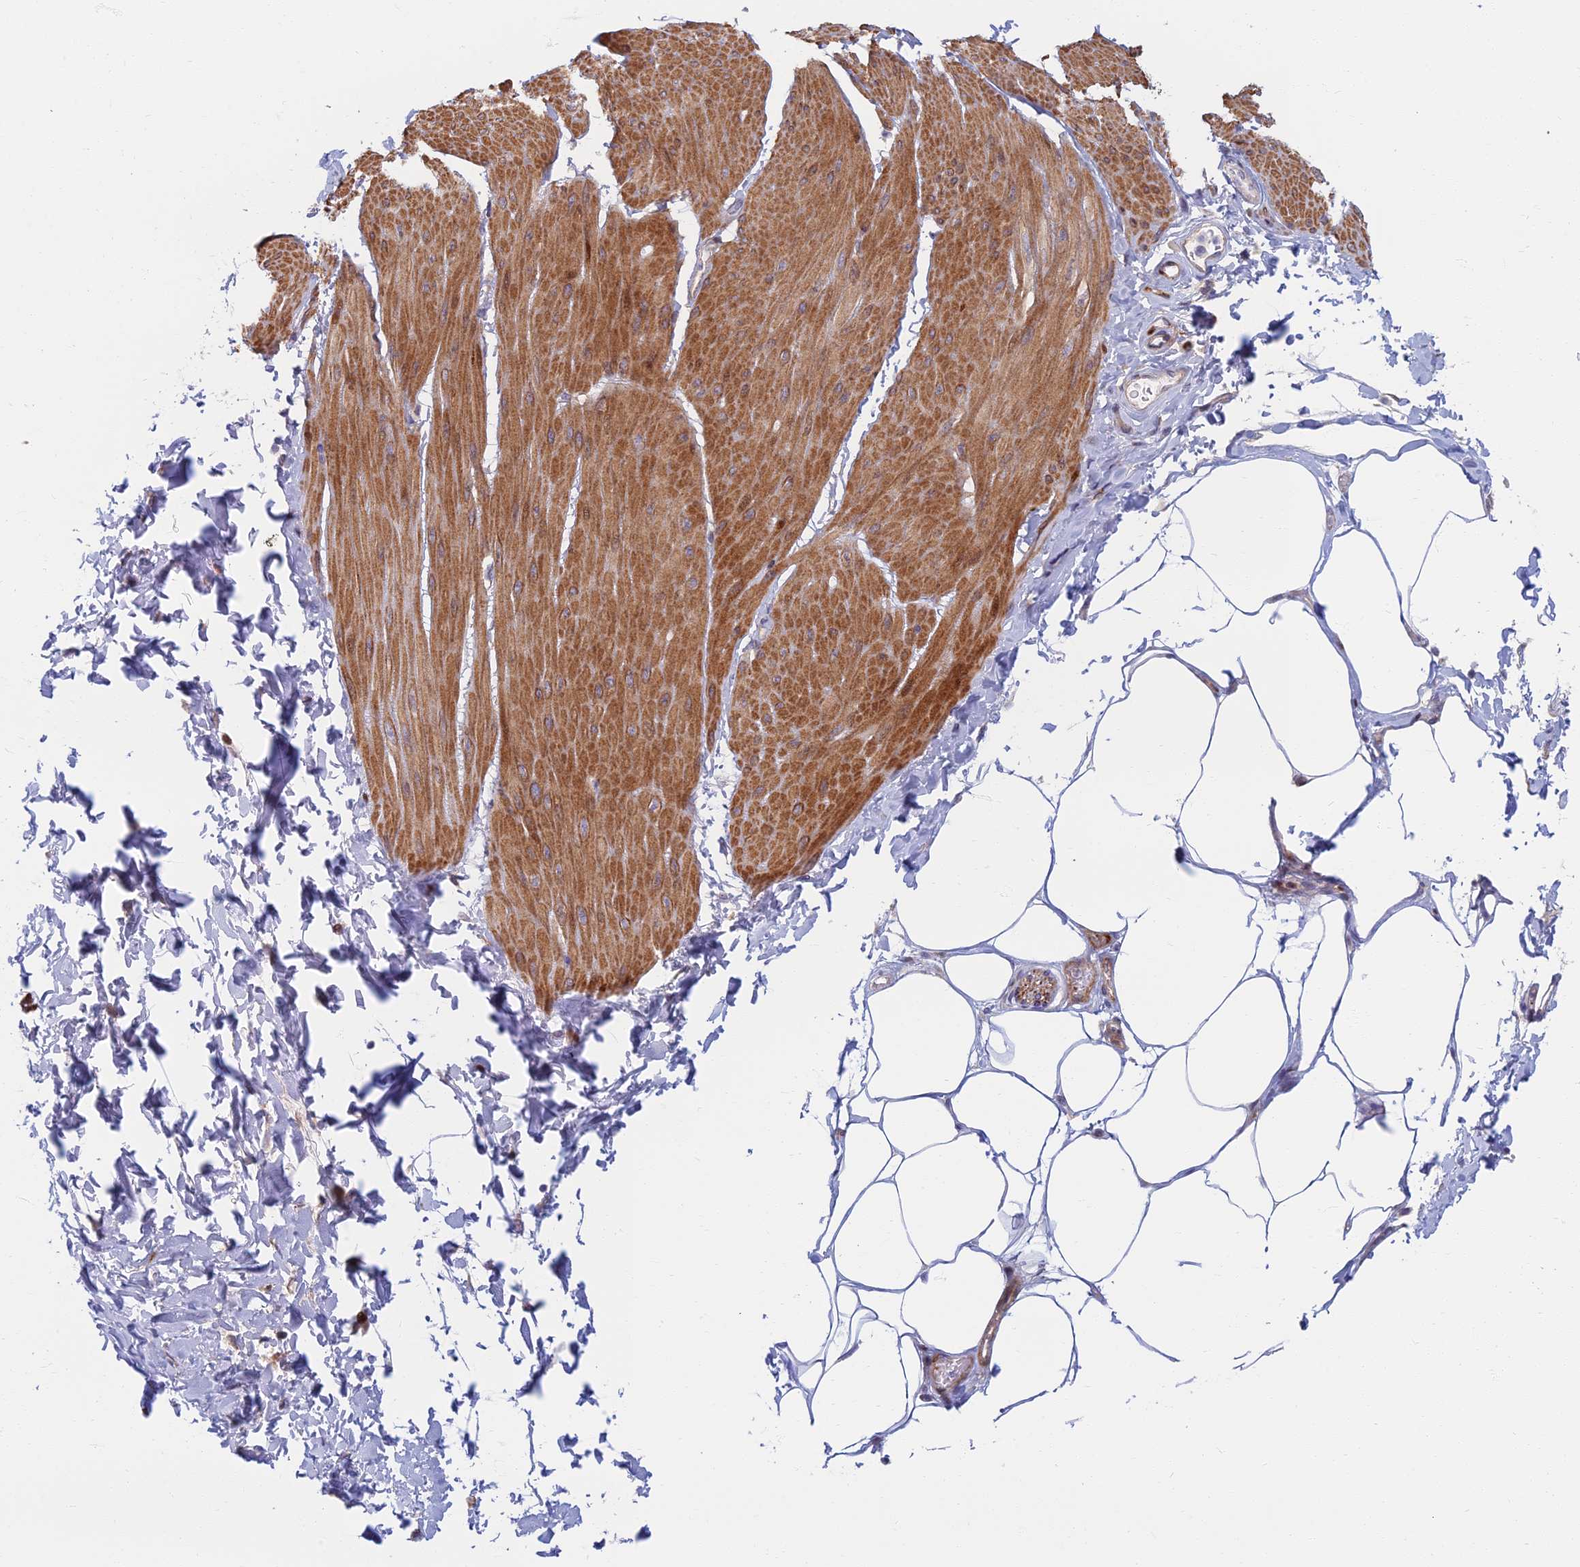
{"staining": {"intensity": "moderate", "quantity": ">75%", "location": "cytoplasmic/membranous"}, "tissue": "smooth muscle", "cell_type": "Smooth muscle cells", "image_type": "normal", "snomed": [{"axis": "morphology", "description": "Urothelial carcinoma, High grade"}, {"axis": "topography", "description": "Urinary bladder"}], "caption": "Moderate cytoplasmic/membranous staining for a protein is present in about >75% of smooth muscle cells of unremarkable smooth muscle using immunohistochemistry (IHC).", "gene": "C15orf40", "patient": {"sex": "male", "age": 46}}